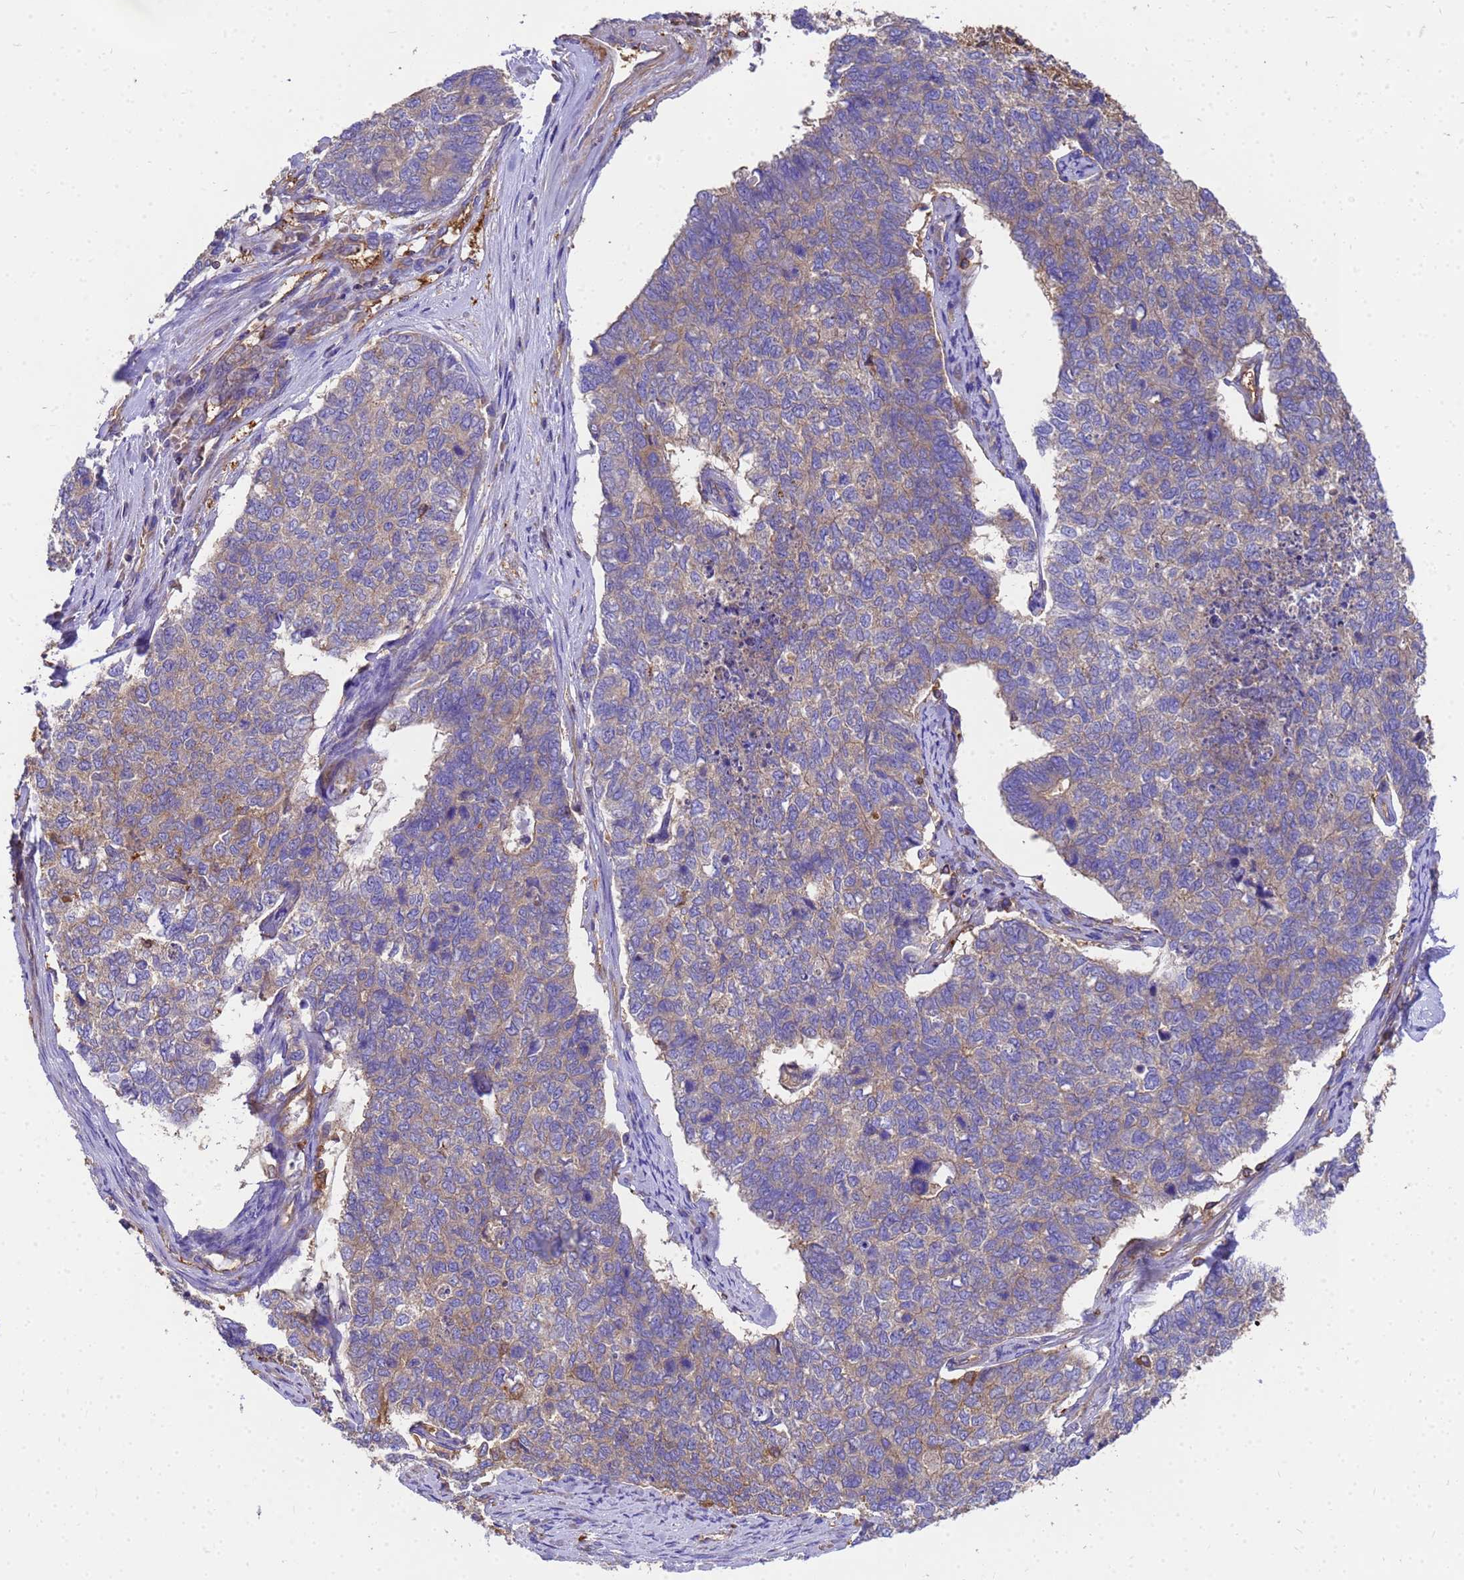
{"staining": {"intensity": "weak", "quantity": "<25%", "location": "cytoplasmic/membranous"}, "tissue": "cervical cancer", "cell_type": "Tumor cells", "image_type": "cancer", "snomed": [{"axis": "morphology", "description": "Squamous cell carcinoma, NOS"}, {"axis": "topography", "description": "Cervix"}], "caption": "This photomicrograph is of cervical cancer (squamous cell carcinoma) stained with IHC to label a protein in brown with the nuclei are counter-stained blue. There is no staining in tumor cells.", "gene": "ZNF235", "patient": {"sex": "female", "age": 63}}